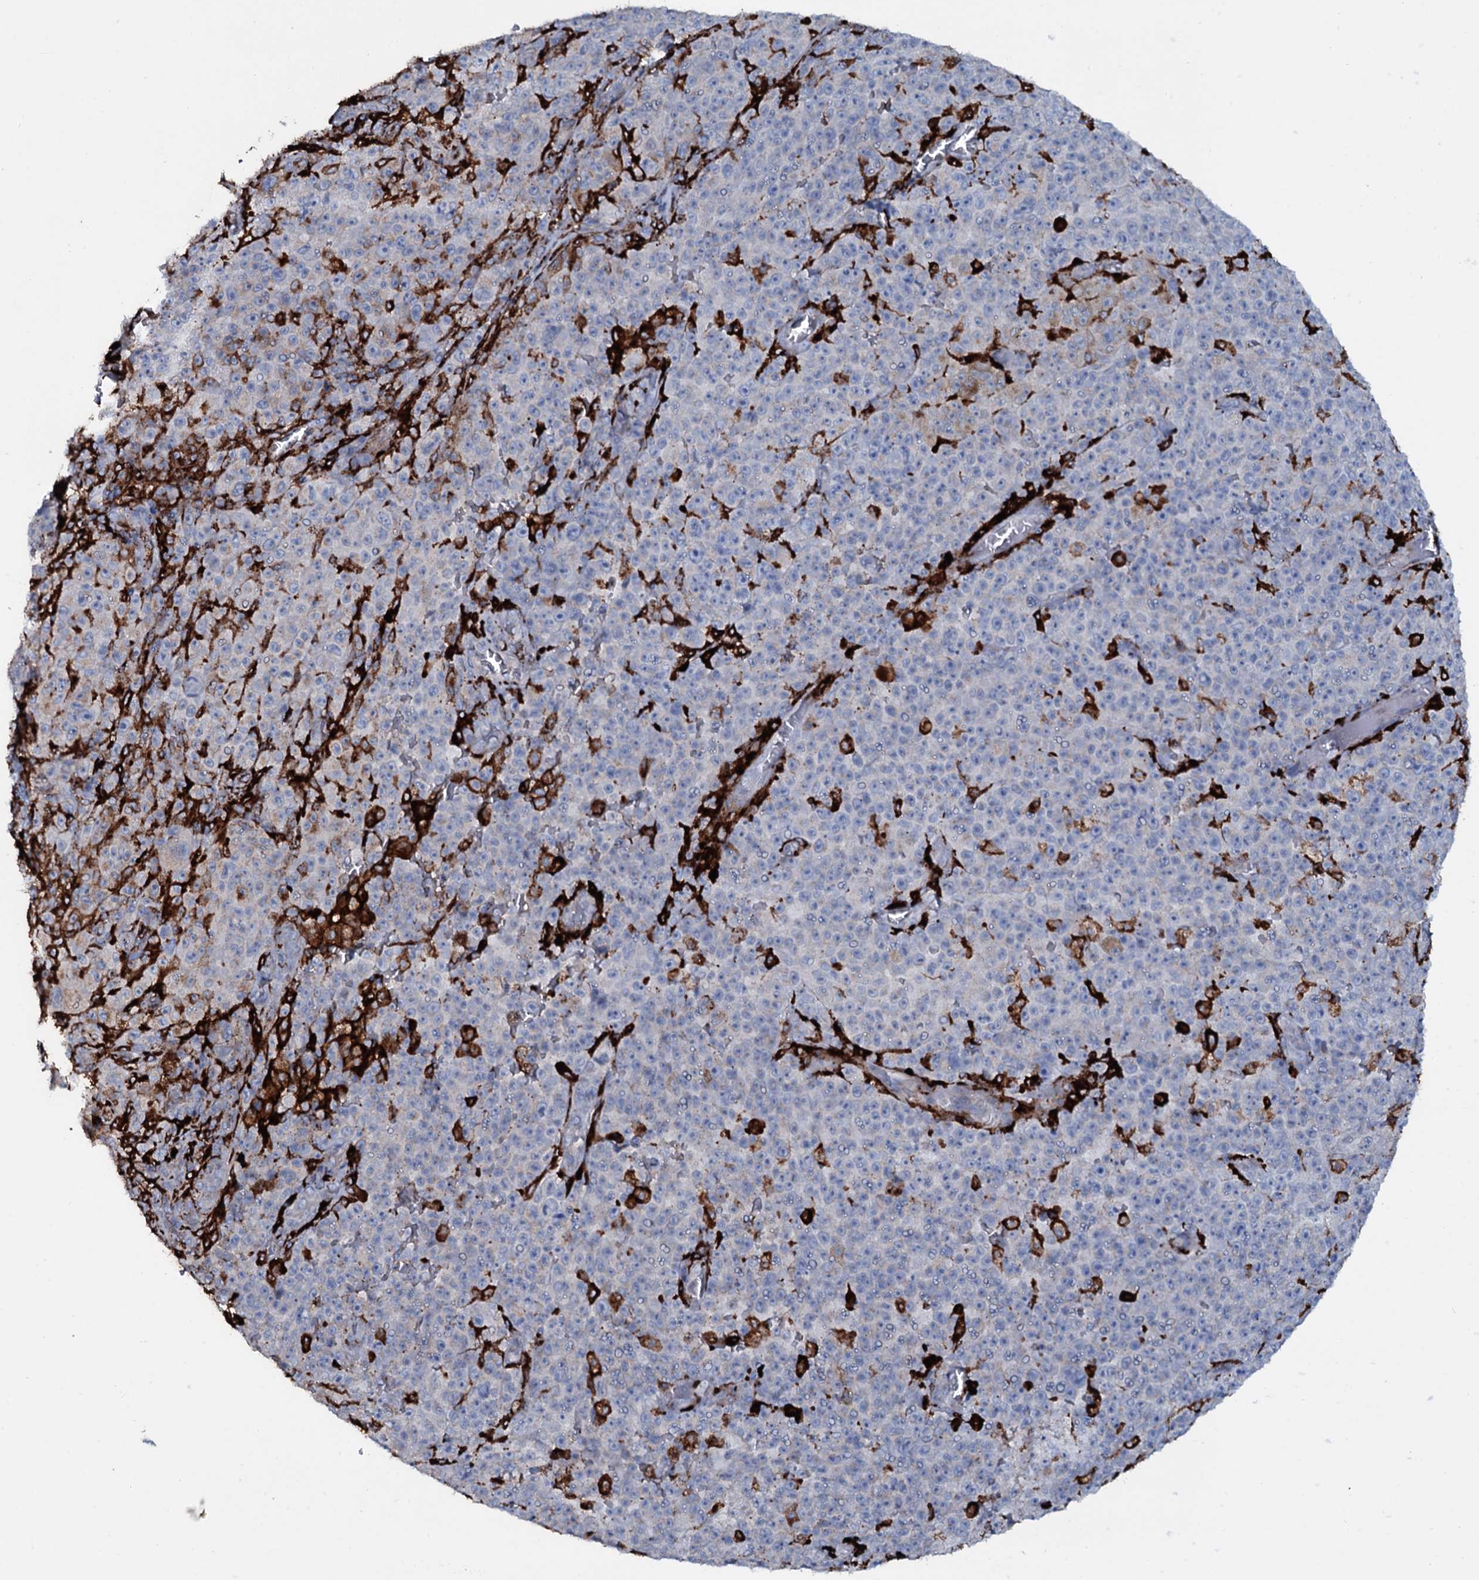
{"staining": {"intensity": "negative", "quantity": "none", "location": "none"}, "tissue": "melanoma", "cell_type": "Tumor cells", "image_type": "cancer", "snomed": [{"axis": "morphology", "description": "Malignant melanoma, NOS"}, {"axis": "topography", "description": "Skin"}], "caption": "Melanoma stained for a protein using immunohistochemistry (IHC) displays no expression tumor cells.", "gene": "OSBPL2", "patient": {"sex": "female", "age": 82}}